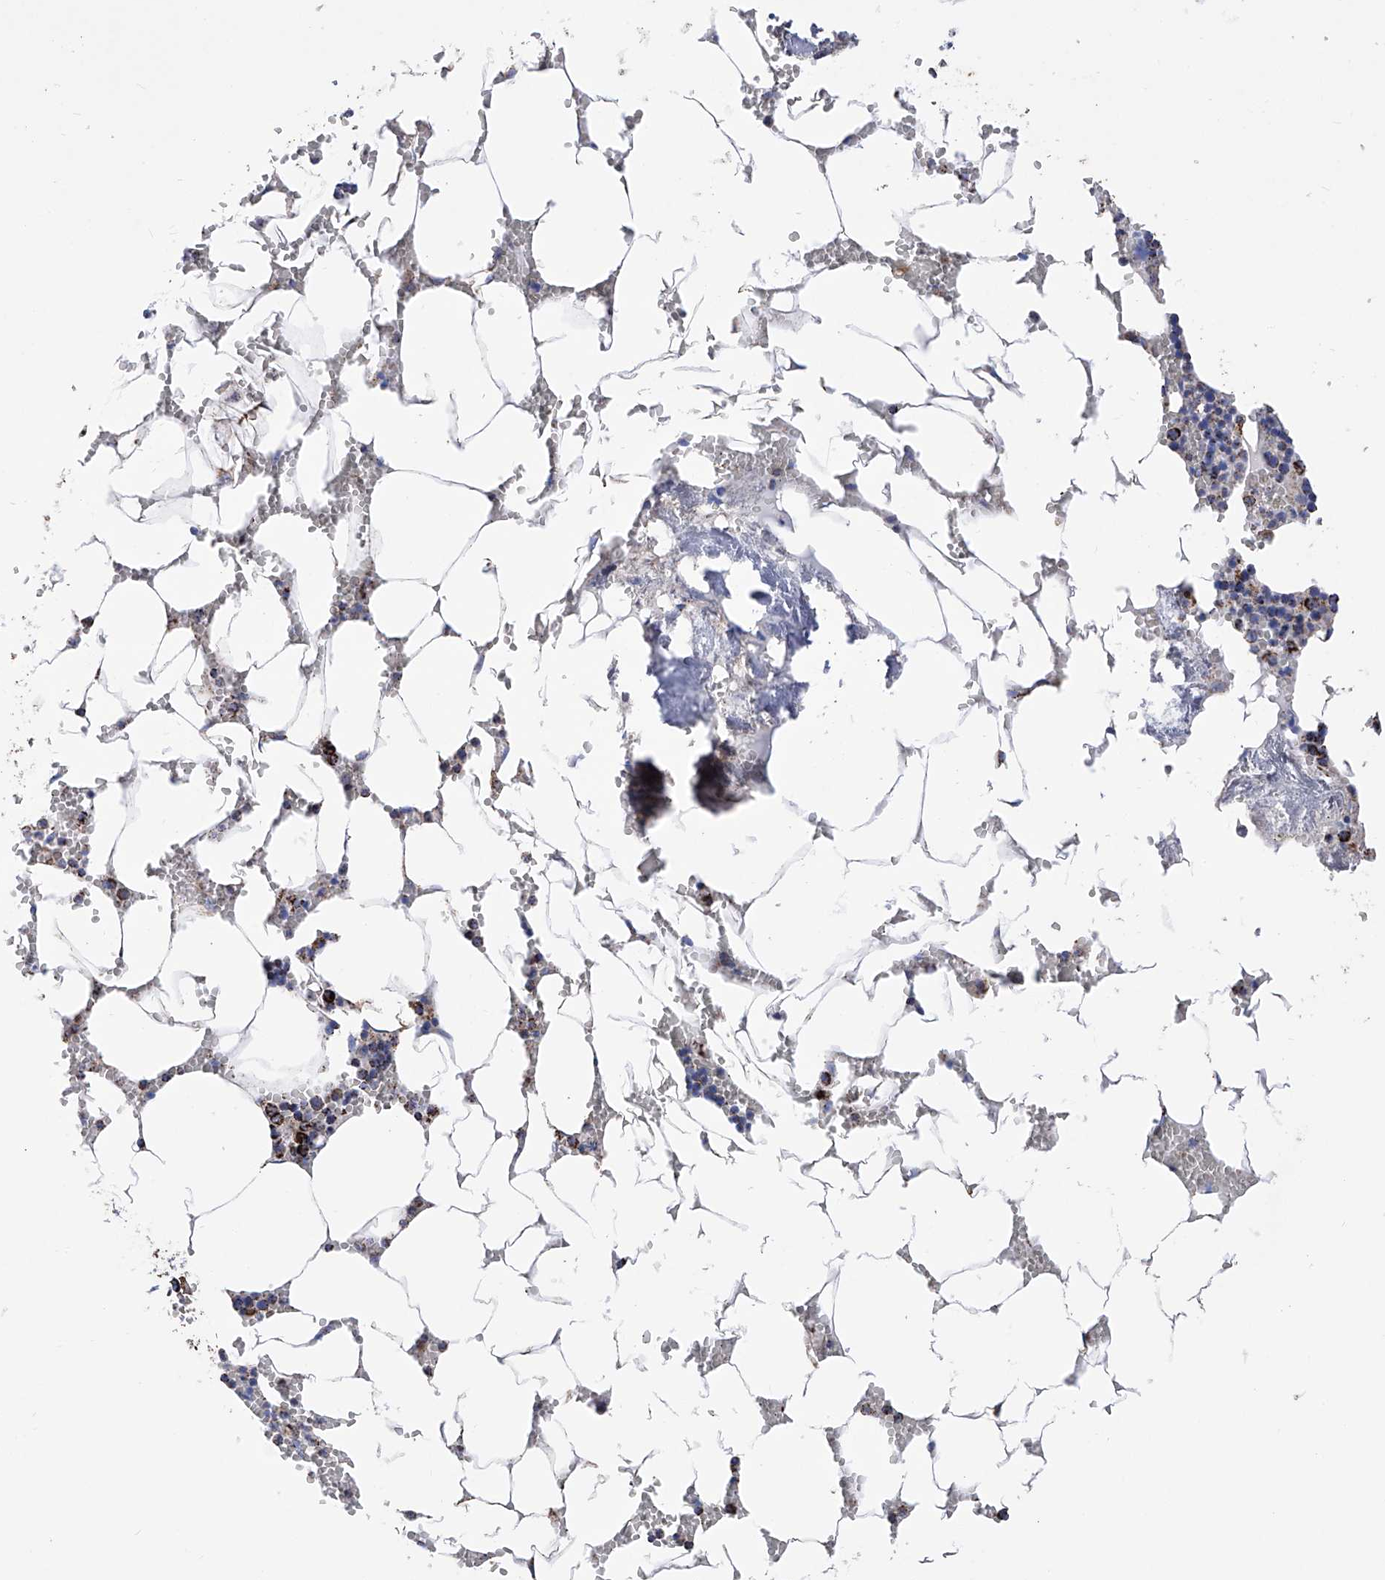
{"staining": {"intensity": "strong", "quantity": "25%-75%", "location": "cytoplasmic/membranous"}, "tissue": "bone marrow", "cell_type": "Hematopoietic cells", "image_type": "normal", "snomed": [{"axis": "morphology", "description": "Normal tissue, NOS"}, {"axis": "topography", "description": "Bone marrow"}], "caption": "IHC (DAB (3,3'-diaminobenzidine)) staining of unremarkable human bone marrow demonstrates strong cytoplasmic/membranous protein expression in about 25%-75% of hematopoietic cells. (DAB = brown stain, brightfield microscopy at high magnification).", "gene": "ATP5PF", "patient": {"sex": "male", "age": 70}}